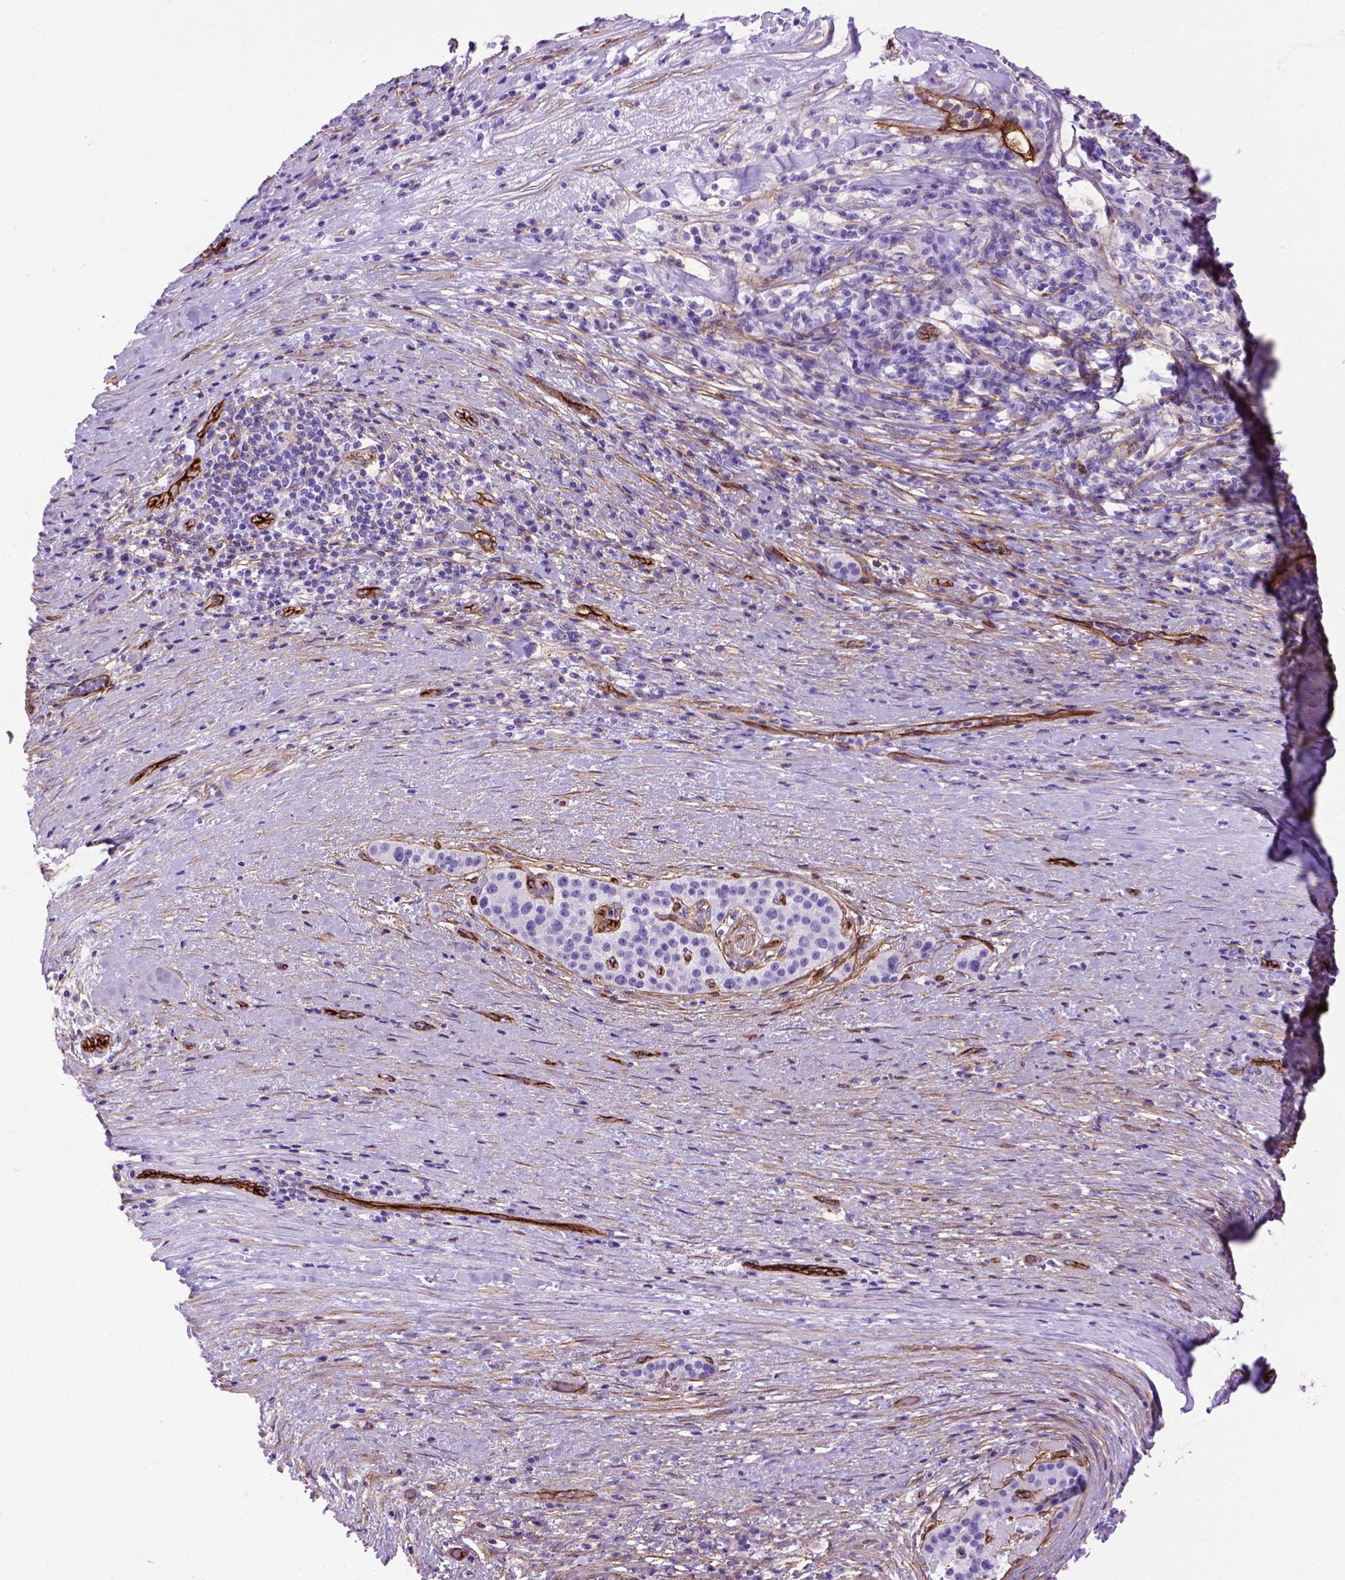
{"staining": {"intensity": "negative", "quantity": "none", "location": "none"}, "tissue": "pancreatic cancer", "cell_type": "Tumor cells", "image_type": "cancer", "snomed": [{"axis": "morphology", "description": "Adenocarcinoma, NOS"}, {"axis": "topography", "description": "Pancreas"}], "caption": "Human pancreatic adenocarcinoma stained for a protein using IHC demonstrates no staining in tumor cells.", "gene": "ENG", "patient": {"sex": "male", "age": 63}}